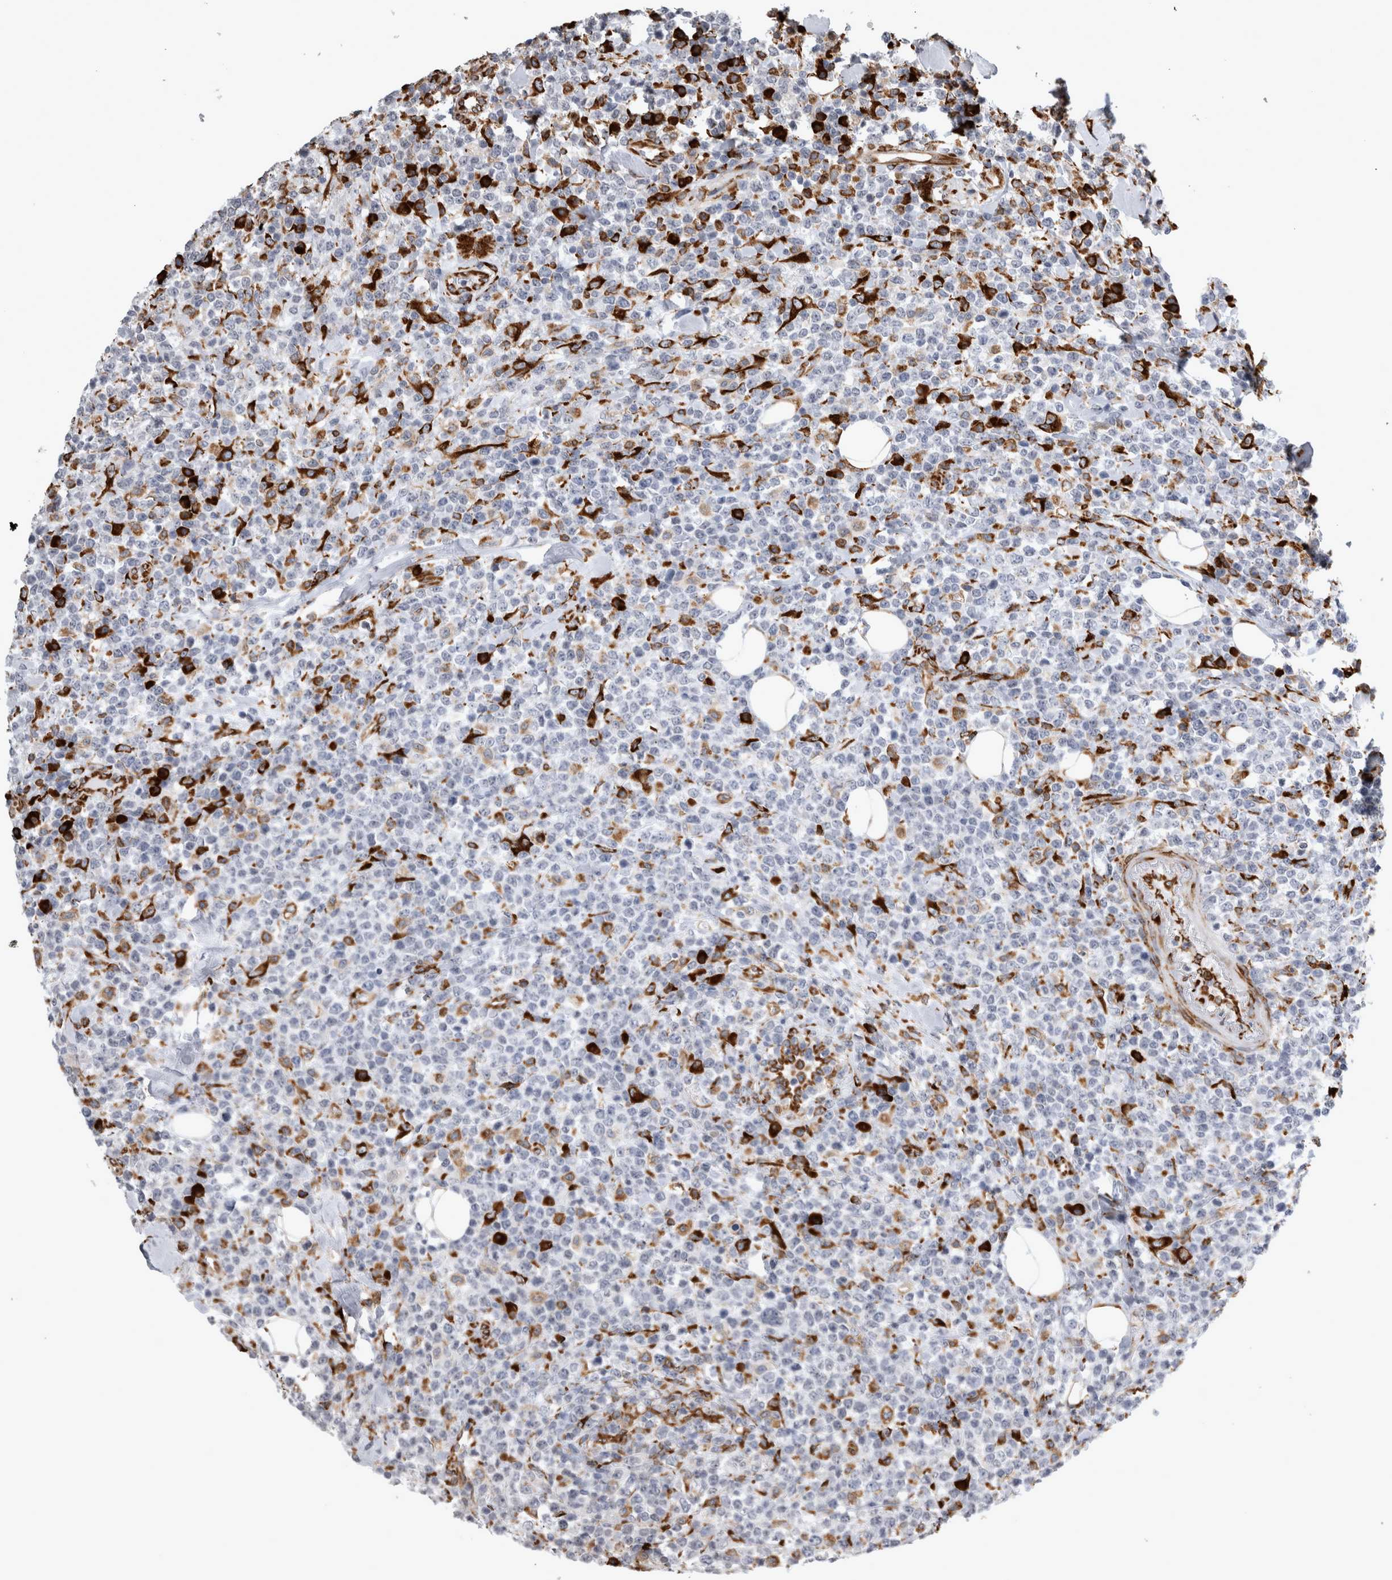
{"staining": {"intensity": "negative", "quantity": "none", "location": "none"}, "tissue": "lymphoma", "cell_type": "Tumor cells", "image_type": "cancer", "snomed": [{"axis": "morphology", "description": "Malignant lymphoma, non-Hodgkin's type, High grade"}, {"axis": "topography", "description": "Colon"}], "caption": "A histopathology image of human lymphoma is negative for staining in tumor cells.", "gene": "FHIP2B", "patient": {"sex": "female", "age": 53}}